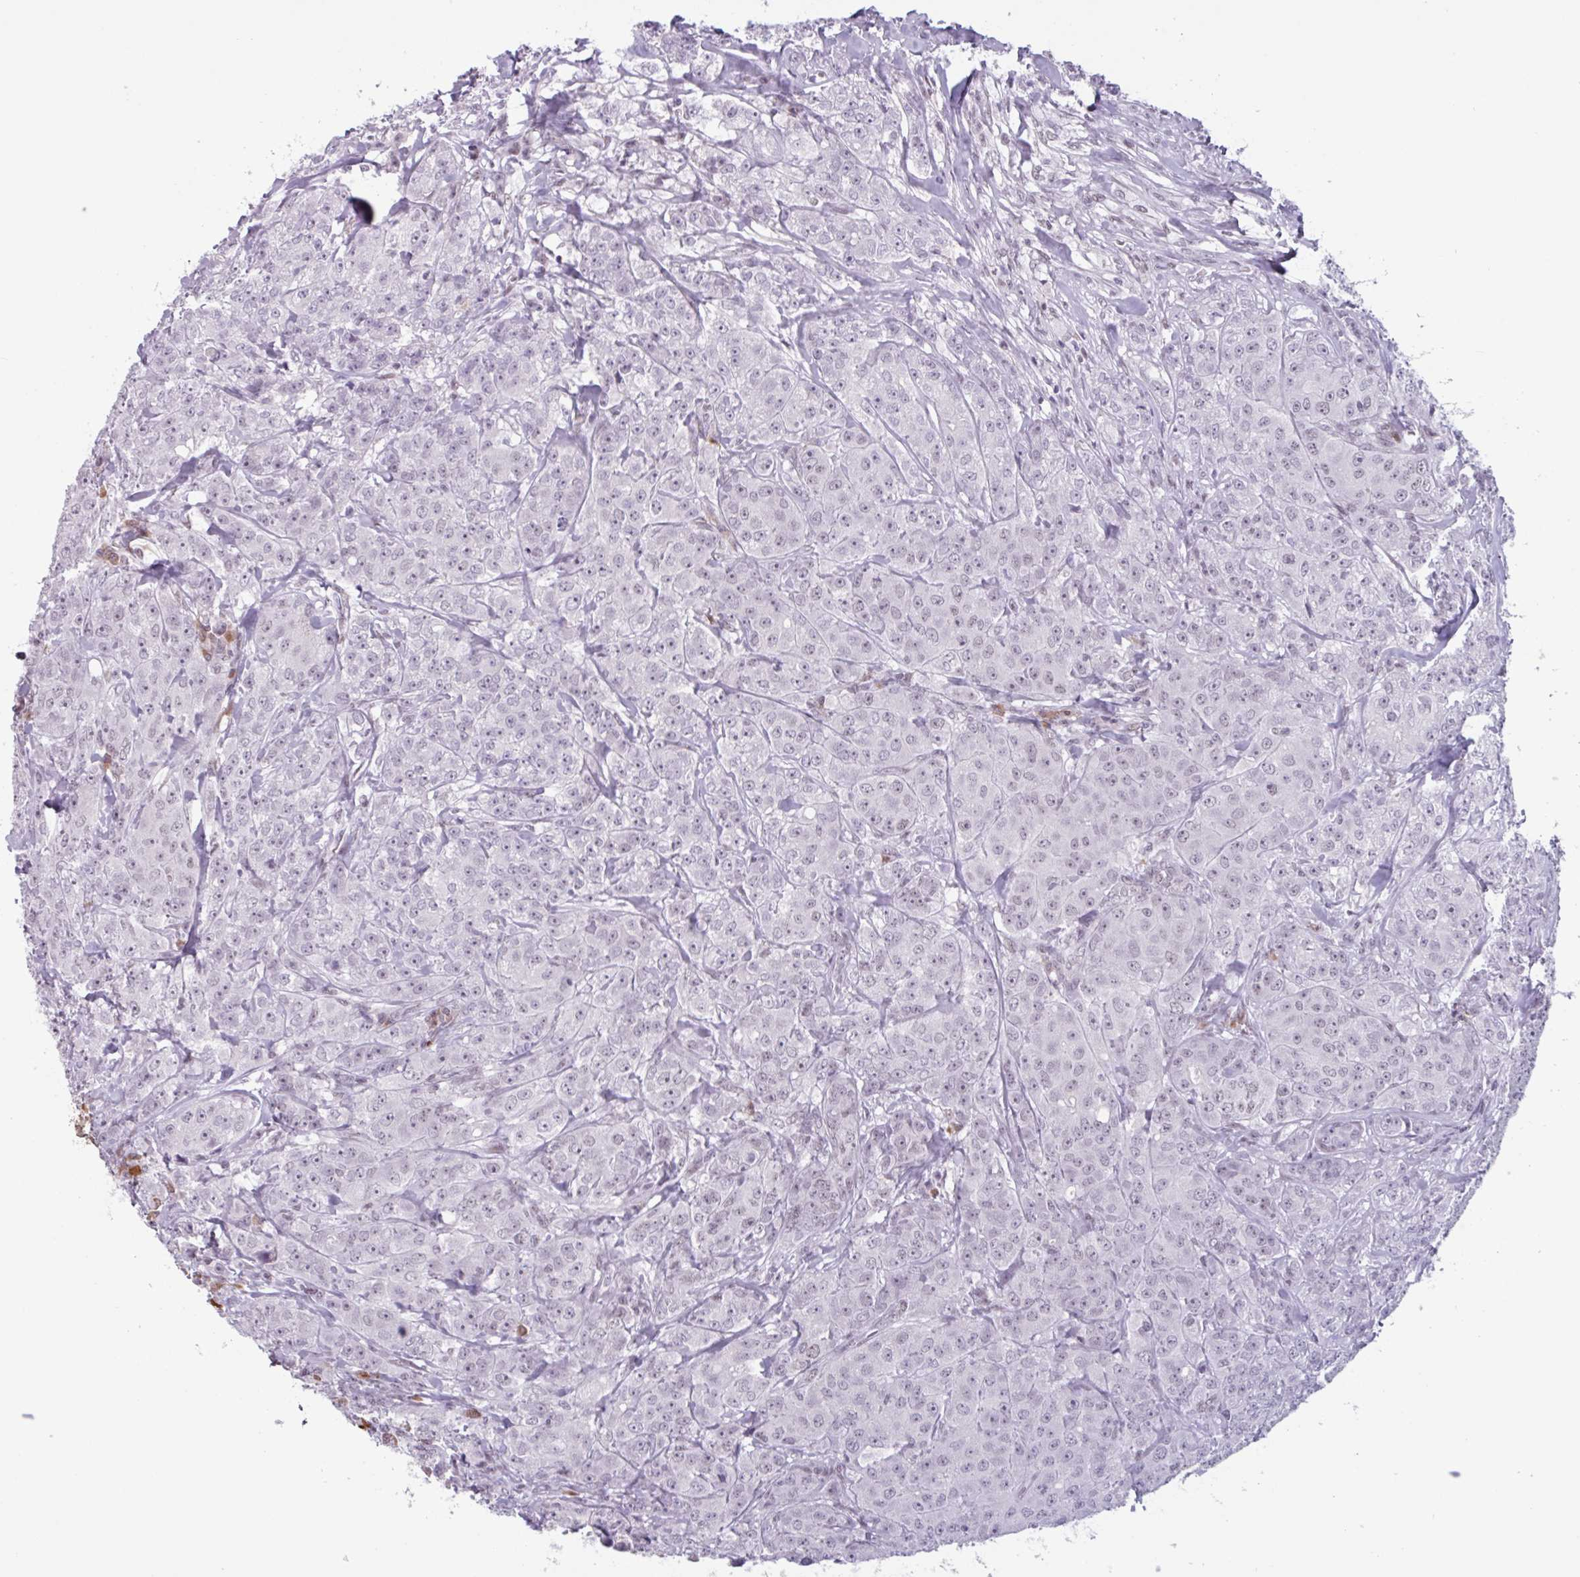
{"staining": {"intensity": "negative", "quantity": "none", "location": "none"}, "tissue": "breast cancer", "cell_type": "Tumor cells", "image_type": "cancer", "snomed": [{"axis": "morphology", "description": "Duct carcinoma"}, {"axis": "topography", "description": "Breast"}], "caption": "Breast cancer (infiltrating ductal carcinoma) was stained to show a protein in brown. There is no significant expression in tumor cells.", "gene": "ZNF575", "patient": {"sex": "female", "age": 43}}